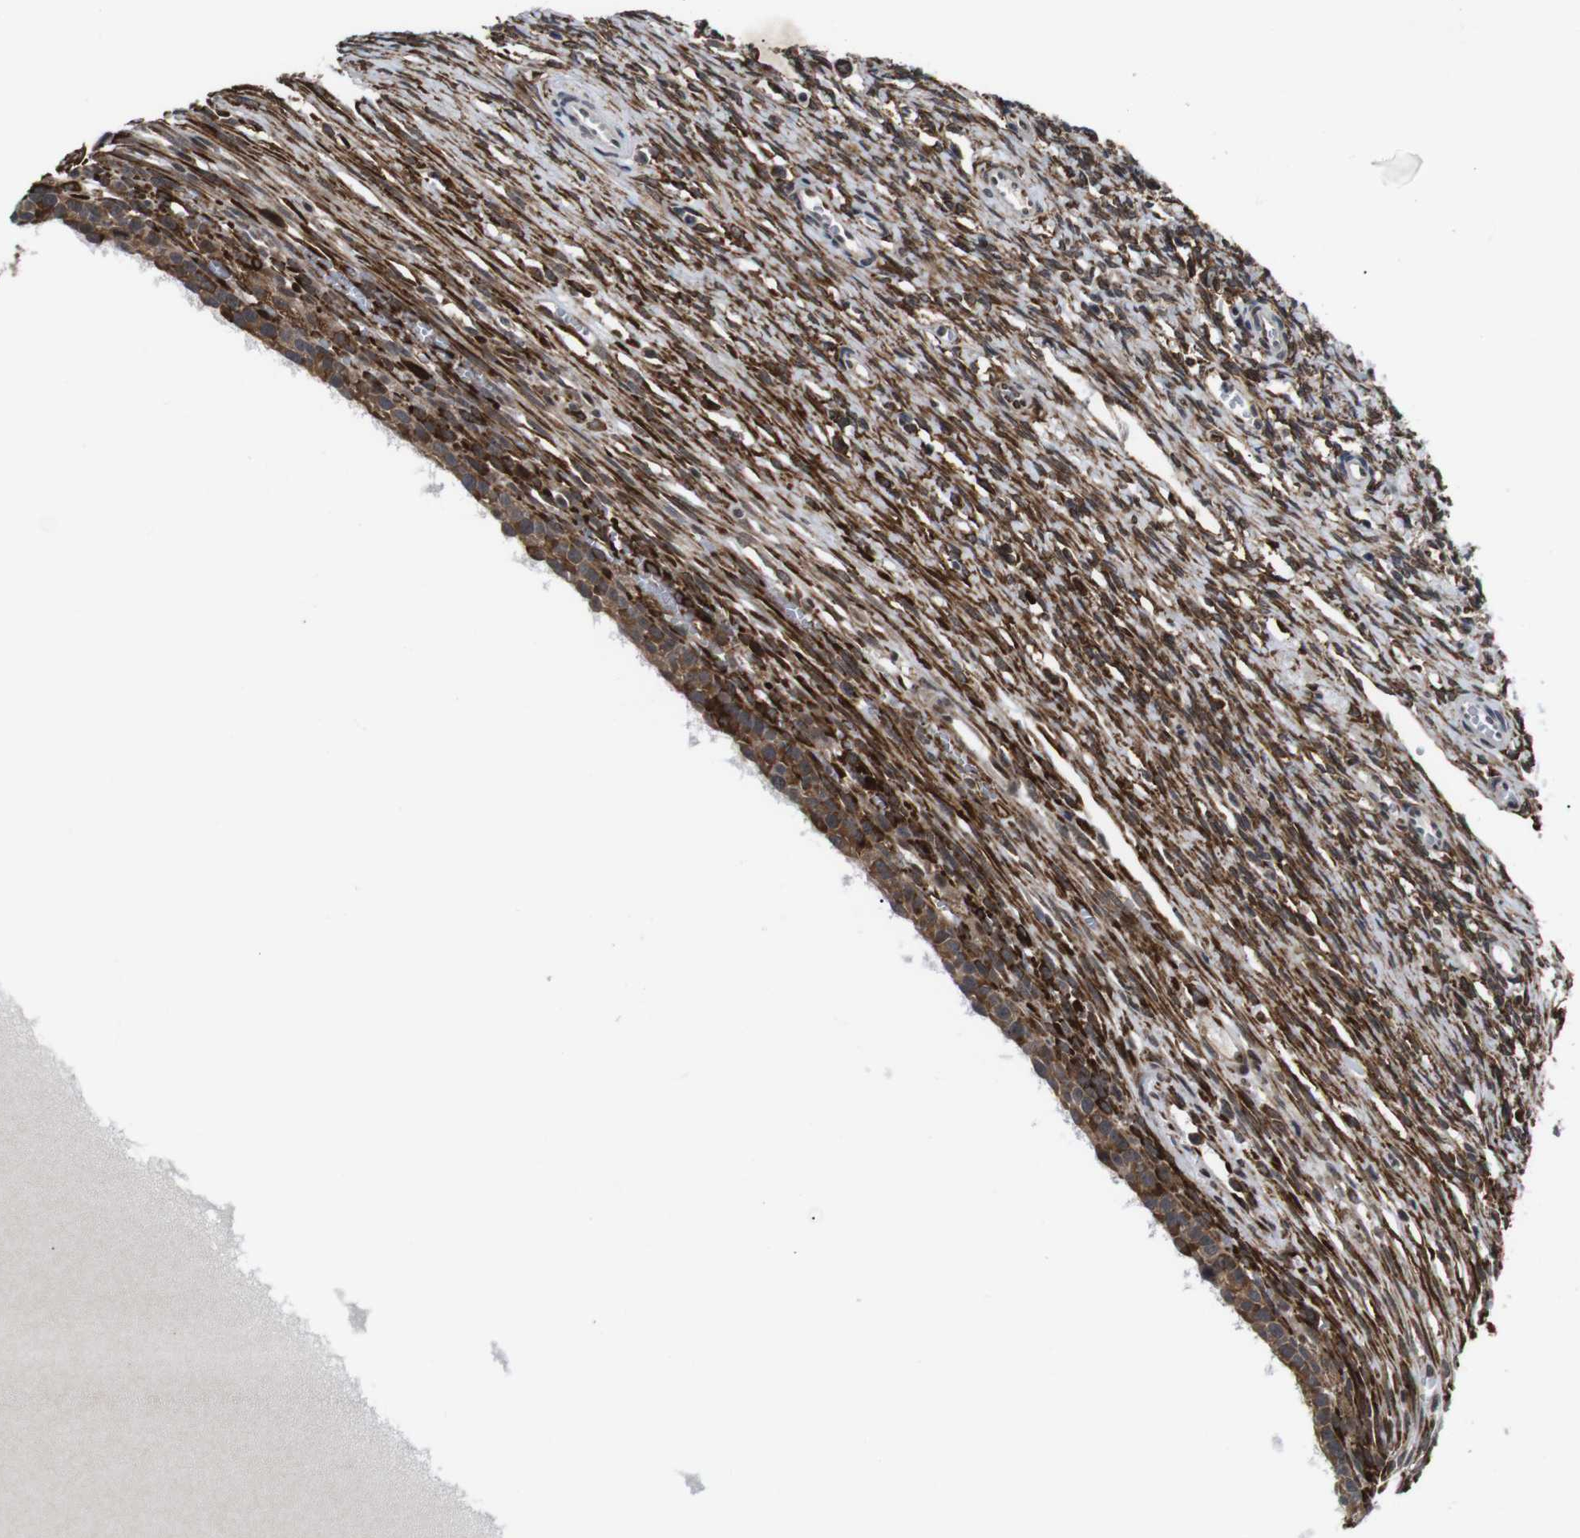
{"staining": {"intensity": "strong", "quantity": "<25%", "location": "cytoplasmic/membranous"}, "tissue": "ovary", "cell_type": "Ovarian stroma cells", "image_type": "normal", "snomed": [{"axis": "morphology", "description": "Normal tissue, NOS"}, {"axis": "topography", "description": "Ovary"}], "caption": "The image reveals a brown stain indicating the presence of a protein in the cytoplasmic/membranous of ovarian stroma cells in ovary.", "gene": "EIF4G1", "patient": {"sex": "female", "age": 33}}